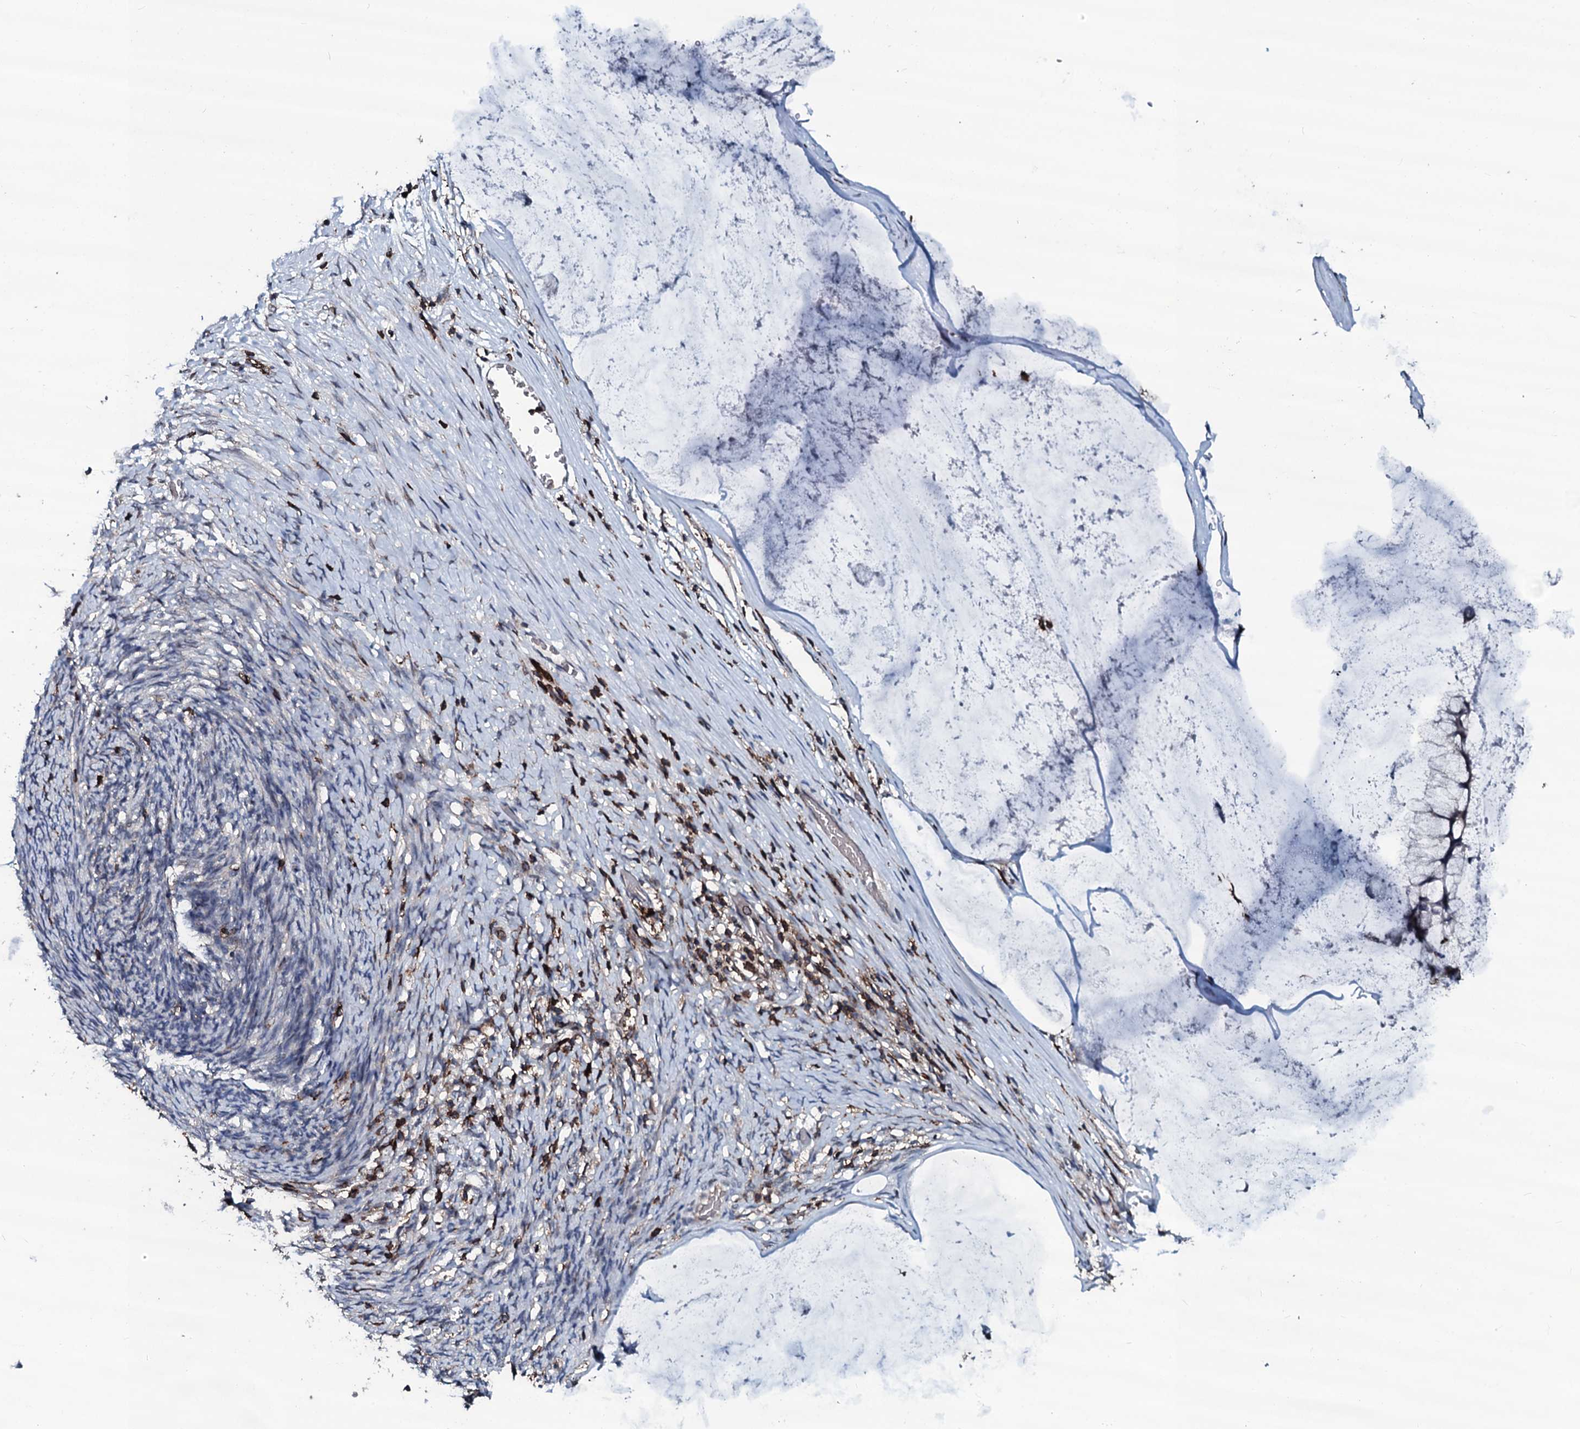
{"staining": {"intensity": "negative", "quantity": "none", "location": "none"}, "tissue": "ovarian cancer", "cell_type": "Tumor cells", "image_type": "cancer", "snomed": [{"axis": "morphology", "description": "Cystadenocarcinoma, mucinous, NOS"}, {"axis": "topography", "description": "Ovary"}], "caption": "This is a photomicrograph of IHC staining of ovarian cancer, which shows no staining in tumor cells.", "gene": "OGFOD2", "patient": {"sex": "female", "age": 42}}